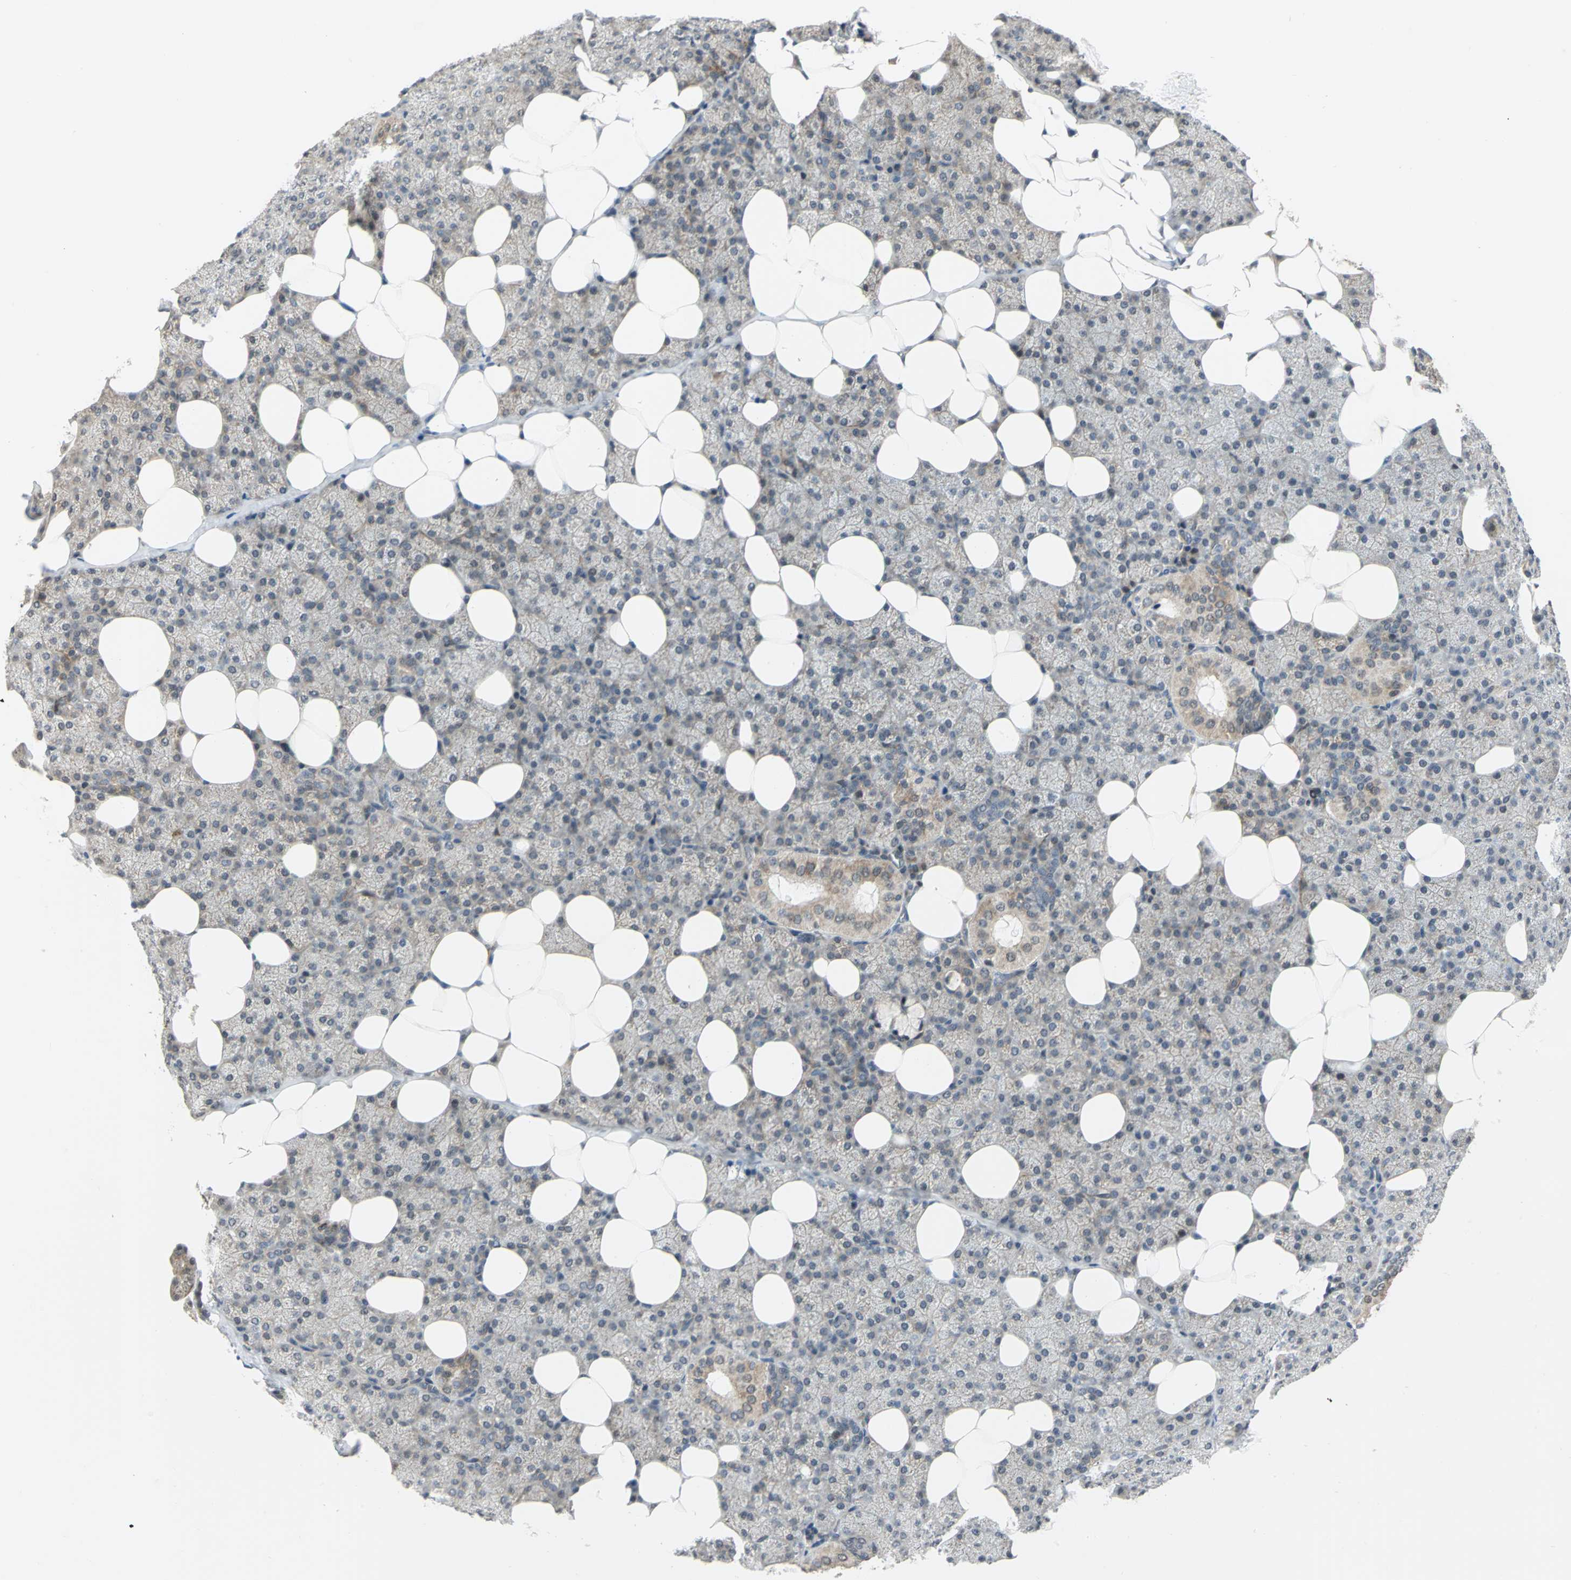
{"staining": {"intensity": "weak", "quantity": "<25%", "location": "cytoplasmic/membranous"}, "tissue": "salivary gland", "cell_type": "Glandular cells", "image_type": "normal", "snomed": [{"axis": "morphology", "description": "Normal tissue, NOS"}, {"axis": "topography", "description": "Lymph node"}, {"axis": "topography", "description": "Salivary gland"}], "caption": "Salivary gland stained for a protein using immunohistochemistry exhibits no staining glandular cells.", "gene": "PLAGL2", "patient": {"sex": "male", "age": 8}}